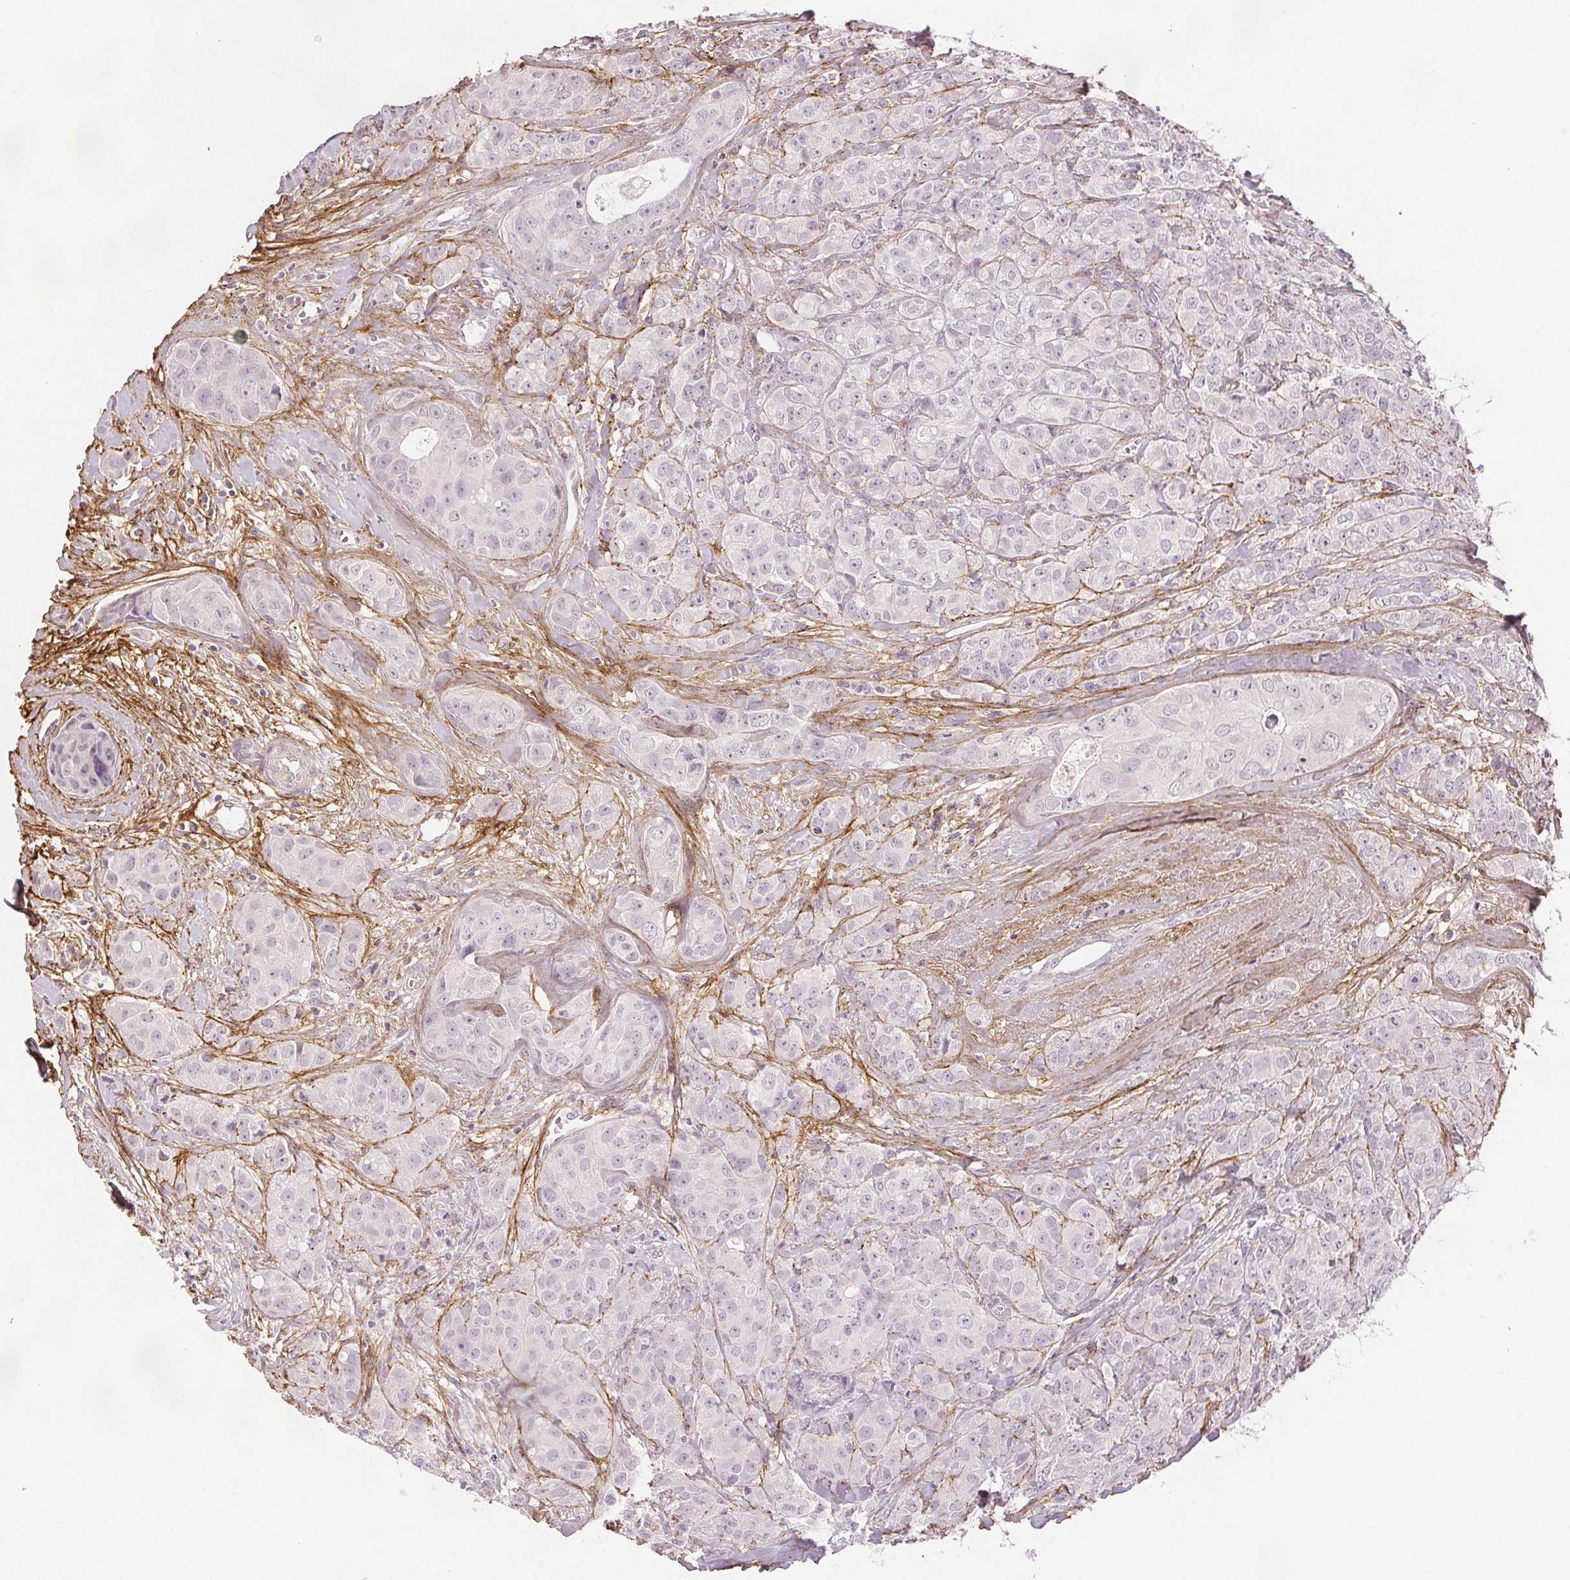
{"staining": {"intensity": "negative", "quantity": "none", "location": "none"}, "tissue": "breast cancer", "cell_type": "Tumor cells", "image_type": "cancer", "snomed": [{"axis": "morphology", "description": "Duct carcinoma"}, {"axis": "topography", "description": "Breast"}], "caption": "Image shows no significant protein staining in tumor cells of breast cancer (invasive ductal carcinoma). (DAB IHC with hematoxylin counter stain).", "gene": "FBN1", "patient": {"sex": "female", "age": 43}}